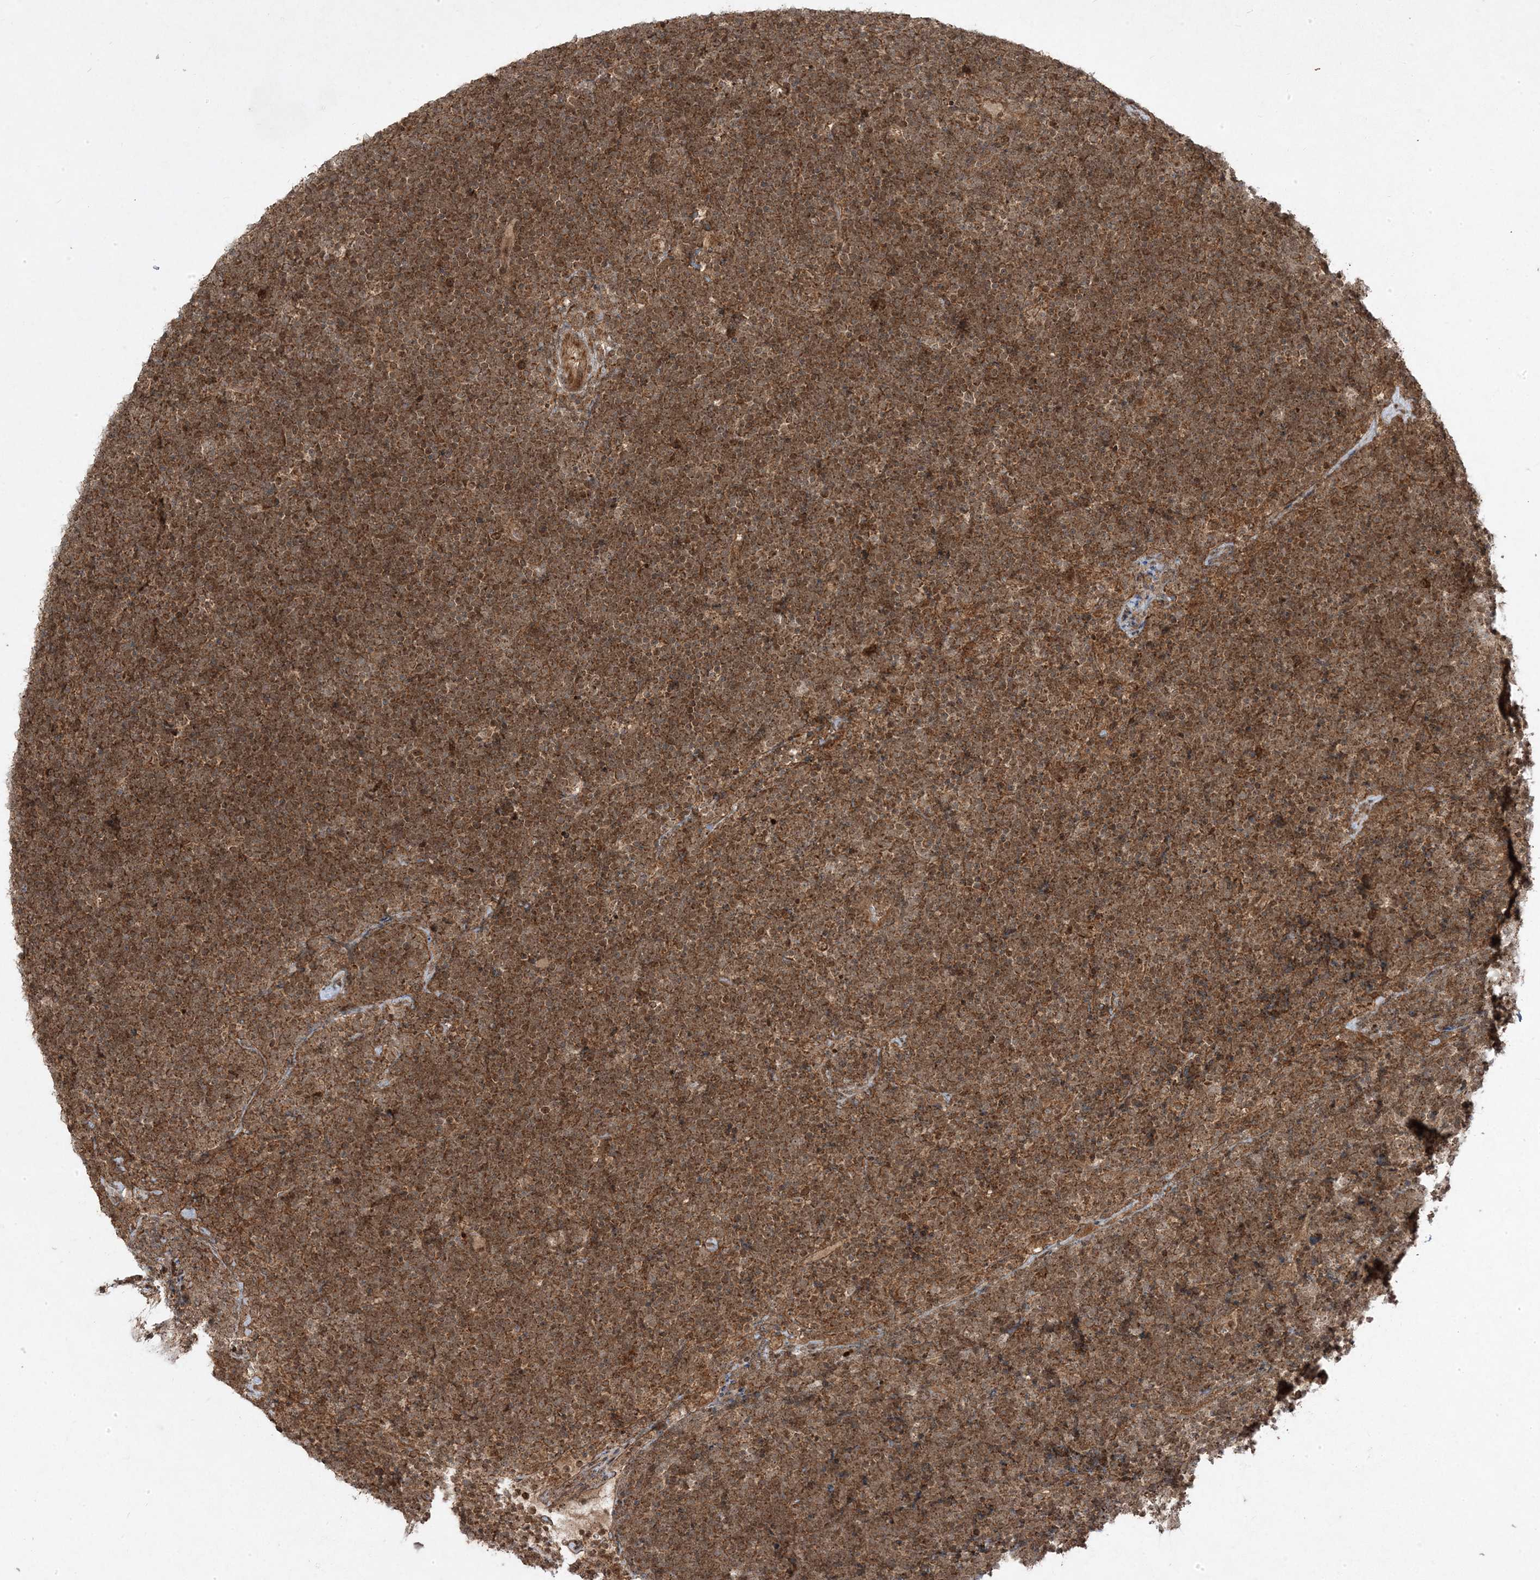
{"staining": {"intensity": "moderate", "quantity": ">75%", "location": "cytoplasmic/membranous,nuclear"}, "tissue": "lymphoma", "cell_type": "Tumor cells", "image_type": "cancer", "snomed": [{"axis": "morphology", "description": "Malignant lymphoma, non-Hodgkin's type, High grade"}, {"axis": "topography", "description": "Lymph node"}], "caption": "Tumor cells reveal medium levels of moderate cytoplasmic/membranous and nuclear expression in approximately >75% of cells in human lymphoma.", "gene": "PLEKHM2", "patient": {"sex": "male", "age": 13}}